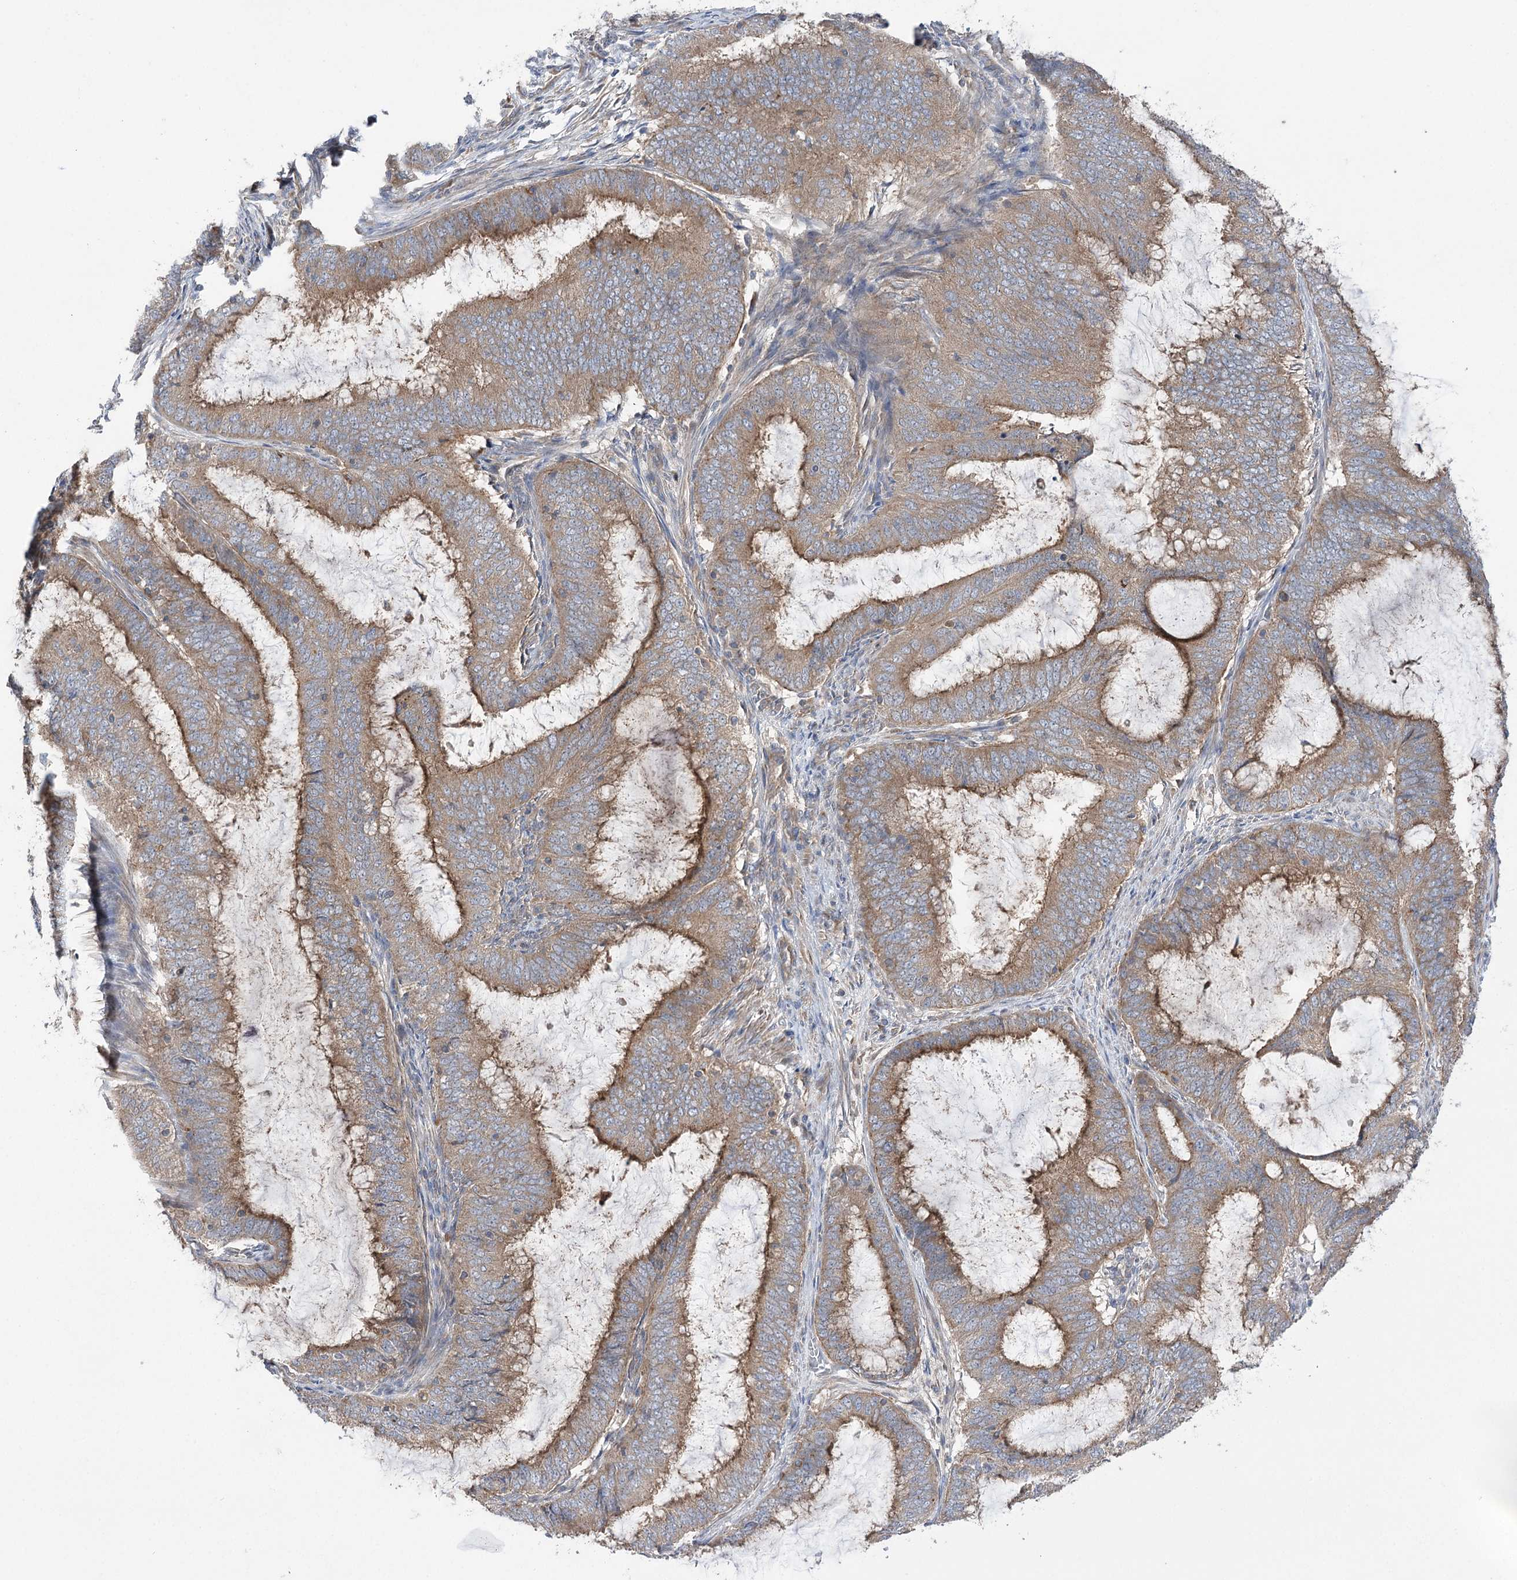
{"staining": {"intensity": "moderate", "quantity": ">75%", "location": "cytoplasmic/membranous"}, "tissue": "endometrial cancer", "cell_type": "Tumor cells", "image_type": "cancer", "snomed": [{"axis": "morphology", "description": "Adenocarcinoma, NOS"}, {"axis": "topography", "description": "Endometrium"}], "caption": "Endometrial cancer tissue displays moderate cytoplasmic/membranous staining in approximately >75% of tumor cells, visualized by immunohistochemistry.", "gene": "VPS37B", "patient": {"sex": "female", "age": 51}}